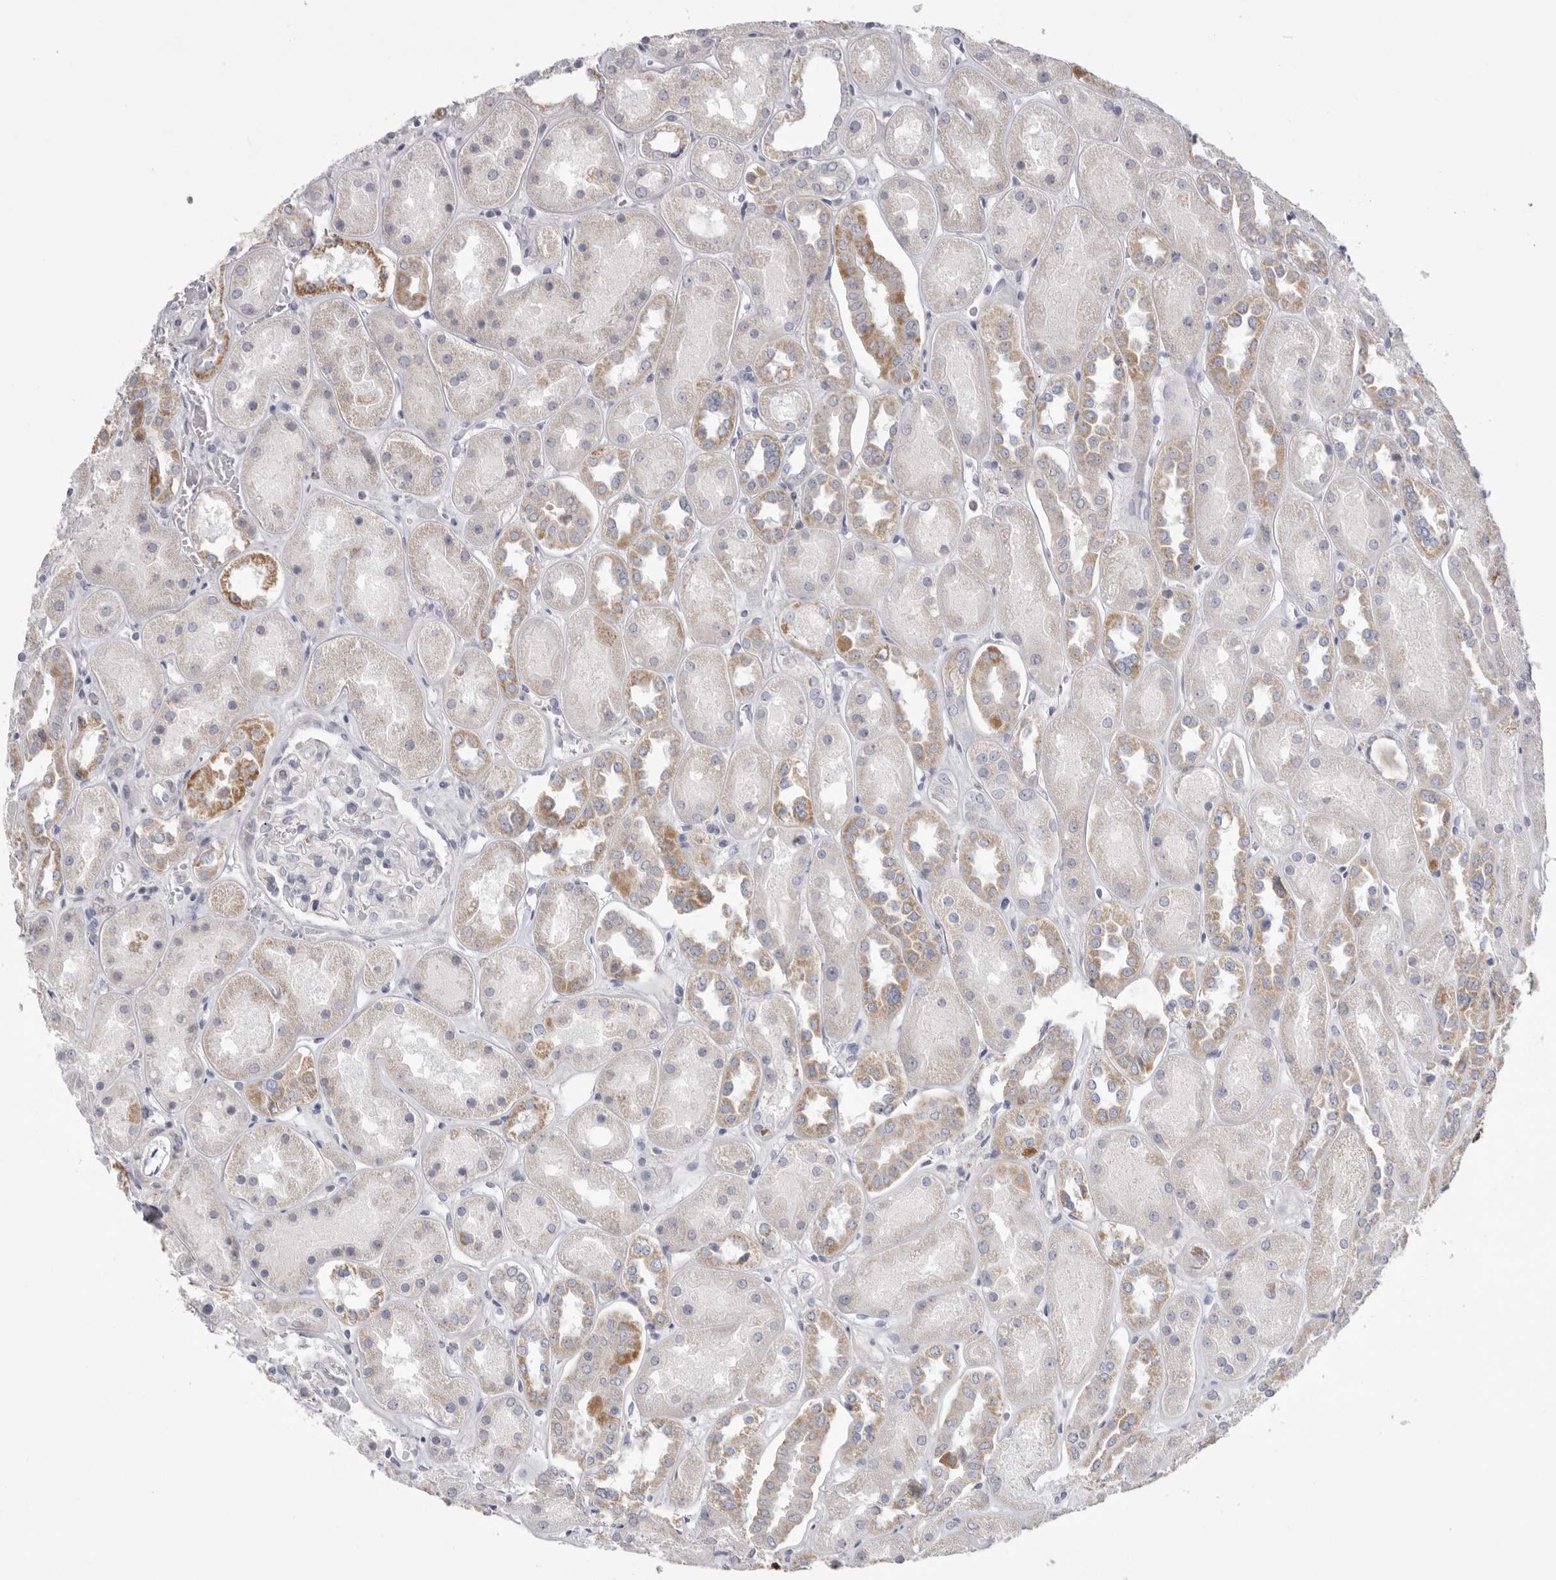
{"staining": {"intensity": "negative", "quantity": "none", "location": "none"}, "tissue": "kidney", "cell_type": "Cells in glomeruli", "image_type": "normal", "snomed": [{"axis": "morphology", "description": "Normal tissue, NOS"}, {"axis": "topography", "description": "Kidney"}], "caption": "An IHC histopathology image of benign kidney is shown. There is no staining in cells in glomeruli of kidney. (DAB (3,3'-diaminobenzidine) IHC, high magnification).", "gene": "VDAC3", "patient": {"sex": "male", "age": 70}}